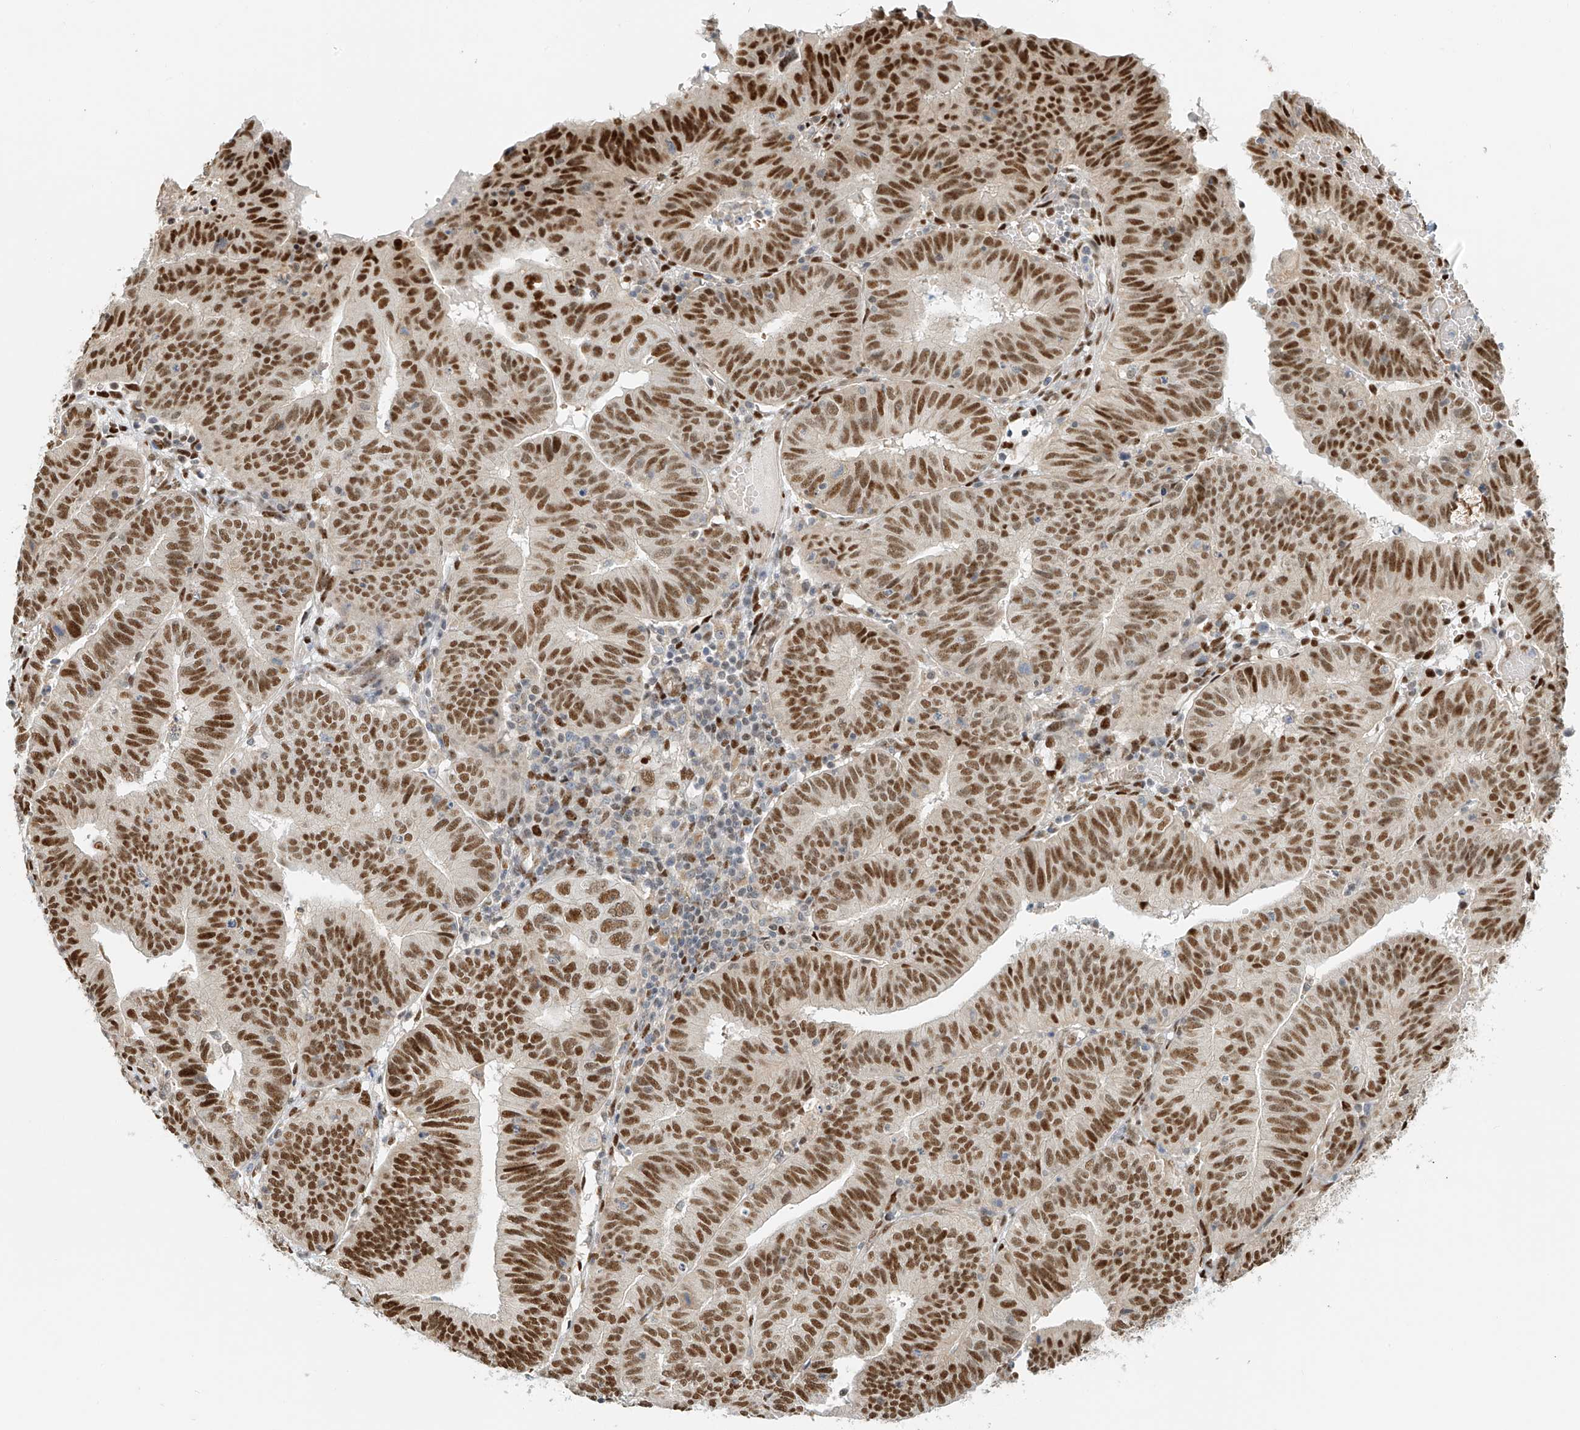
{"staining": {"intensity": "strong", "quantity": ">75%", "location": "nuclear"}, "tissue": "endometrial cancer", "cell_type": "Tumor cells", "image_type": "cancer", "snomed": [{"axis": "morphology", "description": "Adenocarcinoma, NOS"}, {"axis": "topography", "description": "Uterus"}], "caption": "Tumor cells exhibit strong nuclear positivity in about >75% of cells in endometrial cancer (adenocarcinoma).", "gene": "ZNF514", "patient": {"sex": "female", "age": 77}}